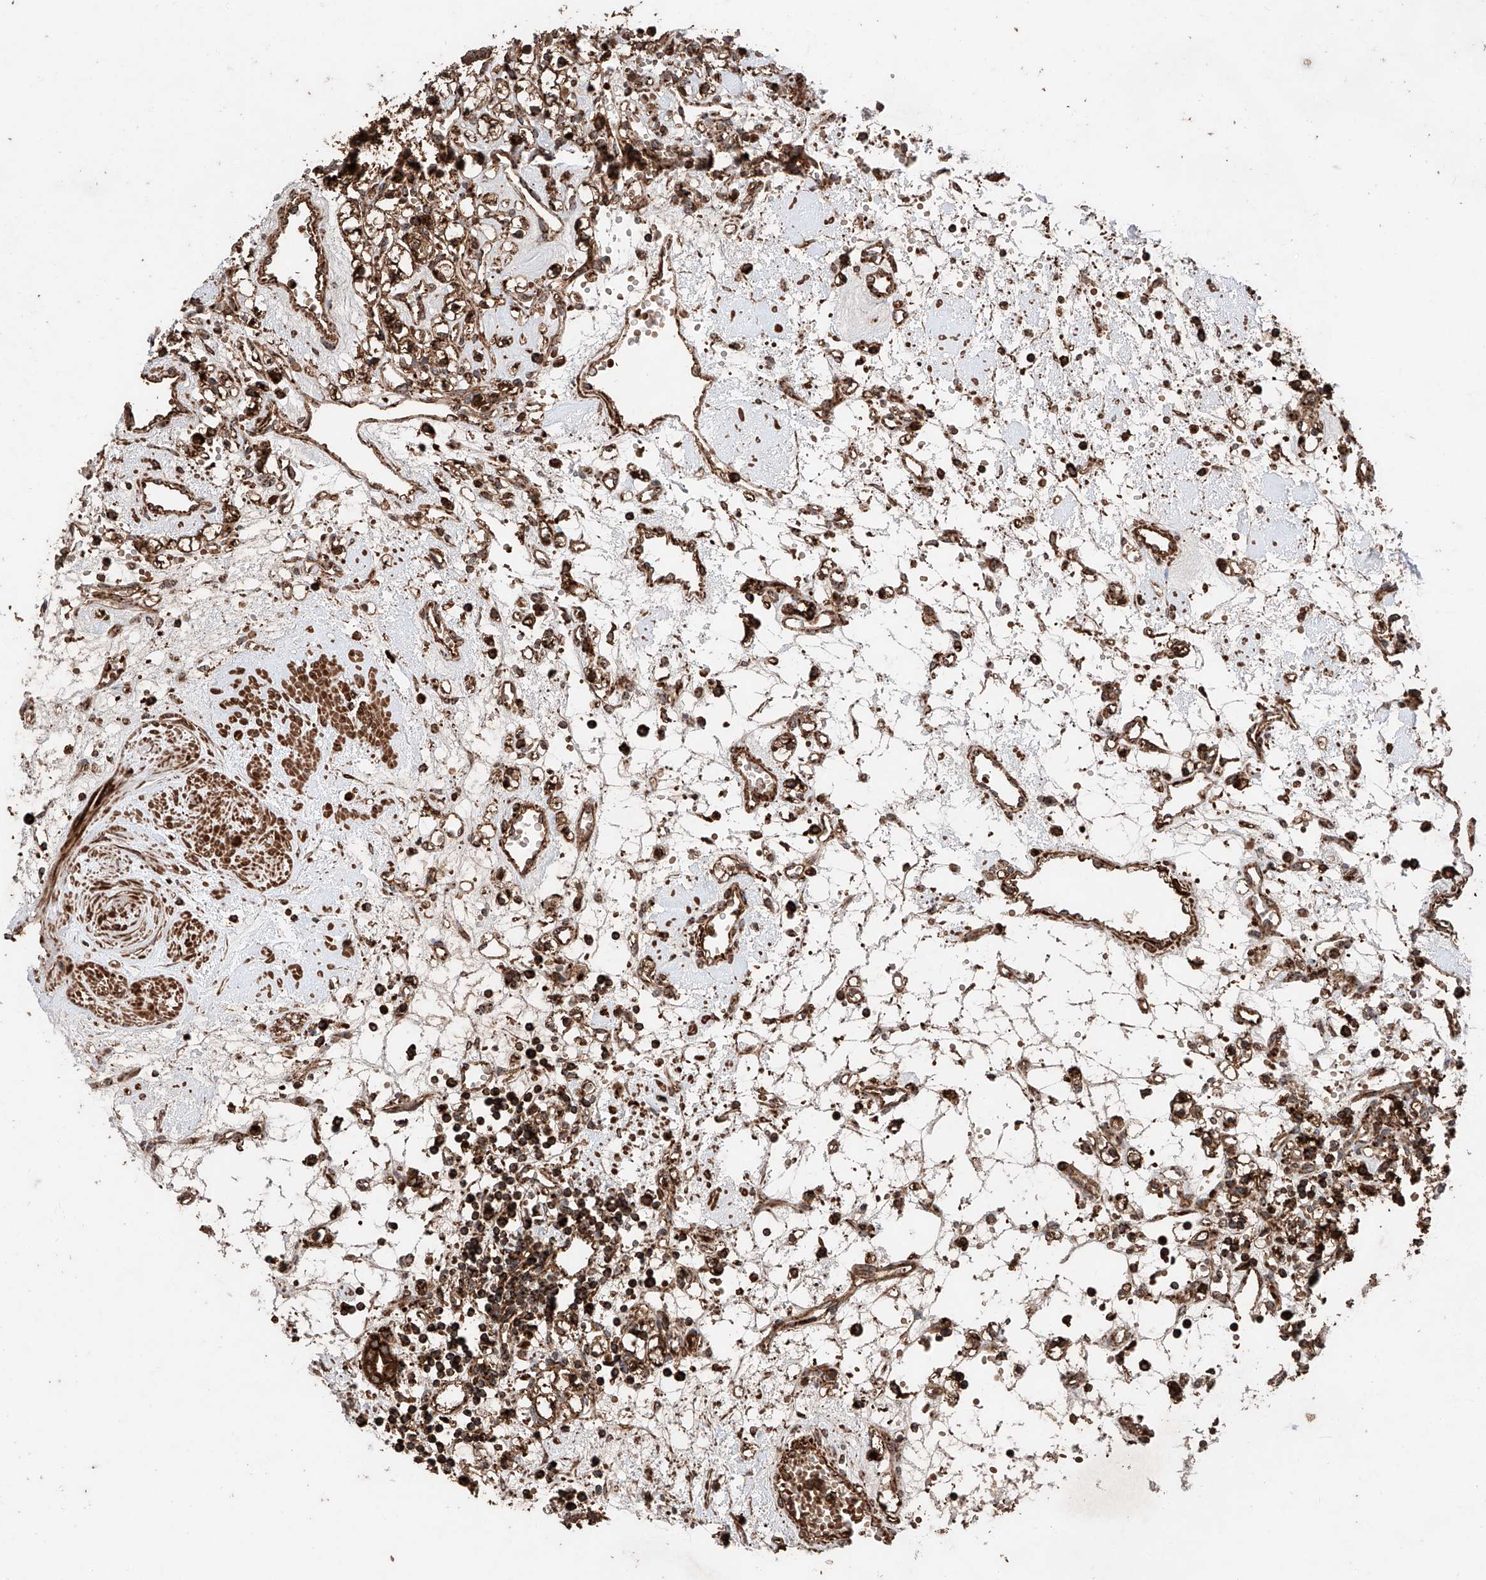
{"staining": {"intensity": "strong", "quantity": ">75%", "location": "cytoplasmic/membranous"}, "tissue": "renal cancer", "cell_type": "Tumor cells", "image_type": "cancer", "snomed": [{"axis": "morphology", "description": "Adenocarcinoma, NOS"}, {"axis": "topography", "description": "Kidney"}], "caption": "A high-resolution micrograph shows immunohistochemistry (IHC) staining of renal cancer, which reveals strong cytoplasmic/membranous expression in about >75% of tumor cells. Immunohistochemistry stains the protein in brown and the nuclei are stained blue.", "gene": "PISD", "patient": {"sex": "female", "age": 59}}